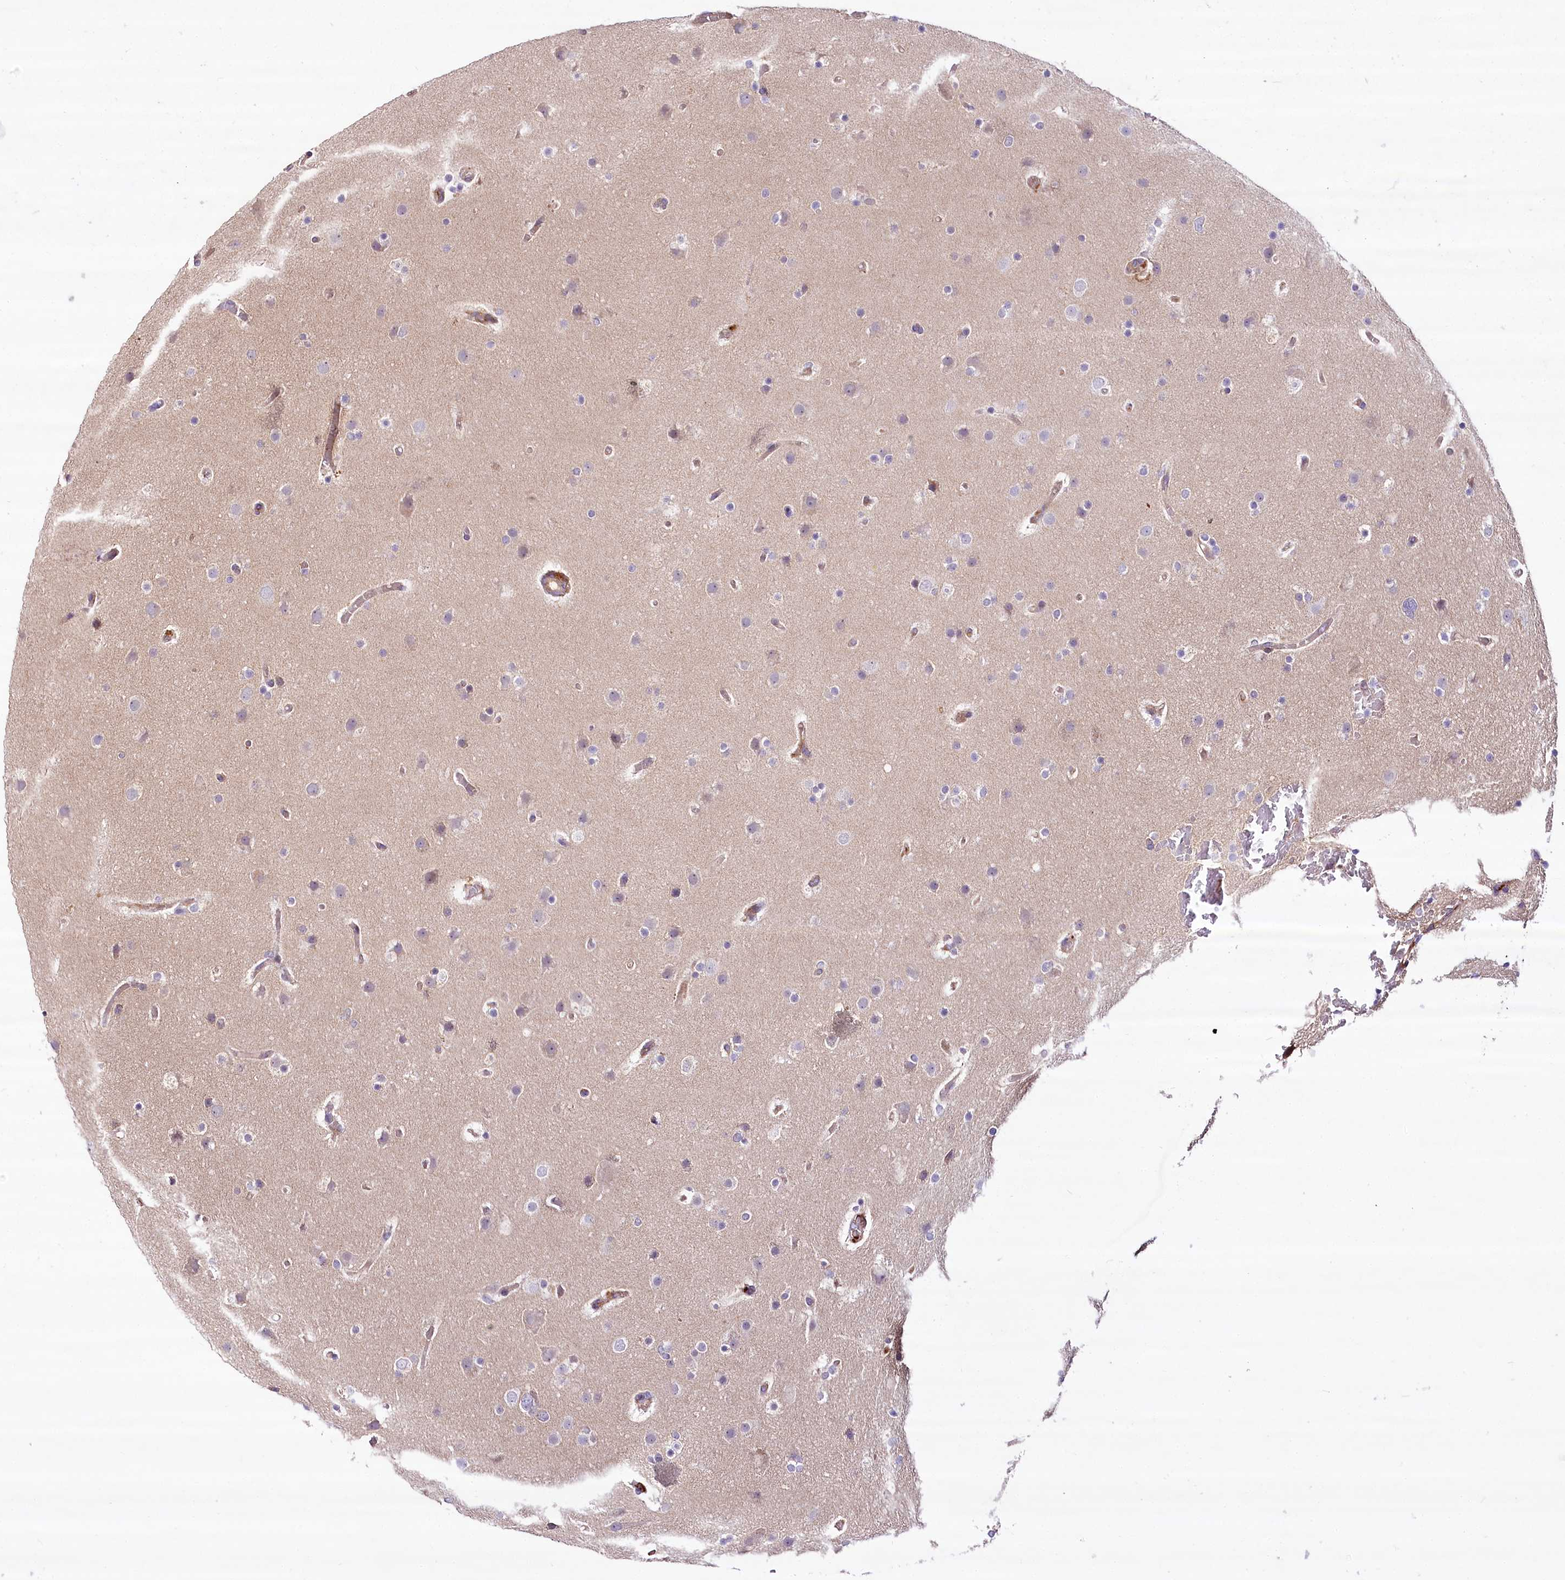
{"staining": {"intensity": "negative", "quantity": "none", "location": "none"}, "tissue": "glioma", "cell_type": "Tumor cells", "image_type": "cancer", "snomed": [{"axis": "morphology", "description": "Glioma, malignant, High grade"}, {"axis": "topography", "description": "Cerebral cortex"}], "caption": "Immunohistochemistry (IHC) photomicrograph of glioma stained for a protein (brown), which demonstrates no staining in tumor cells. Nuclei are stained in blue.", "gene": "PSTK", "patient": {"sex": "female", "age": 36}}